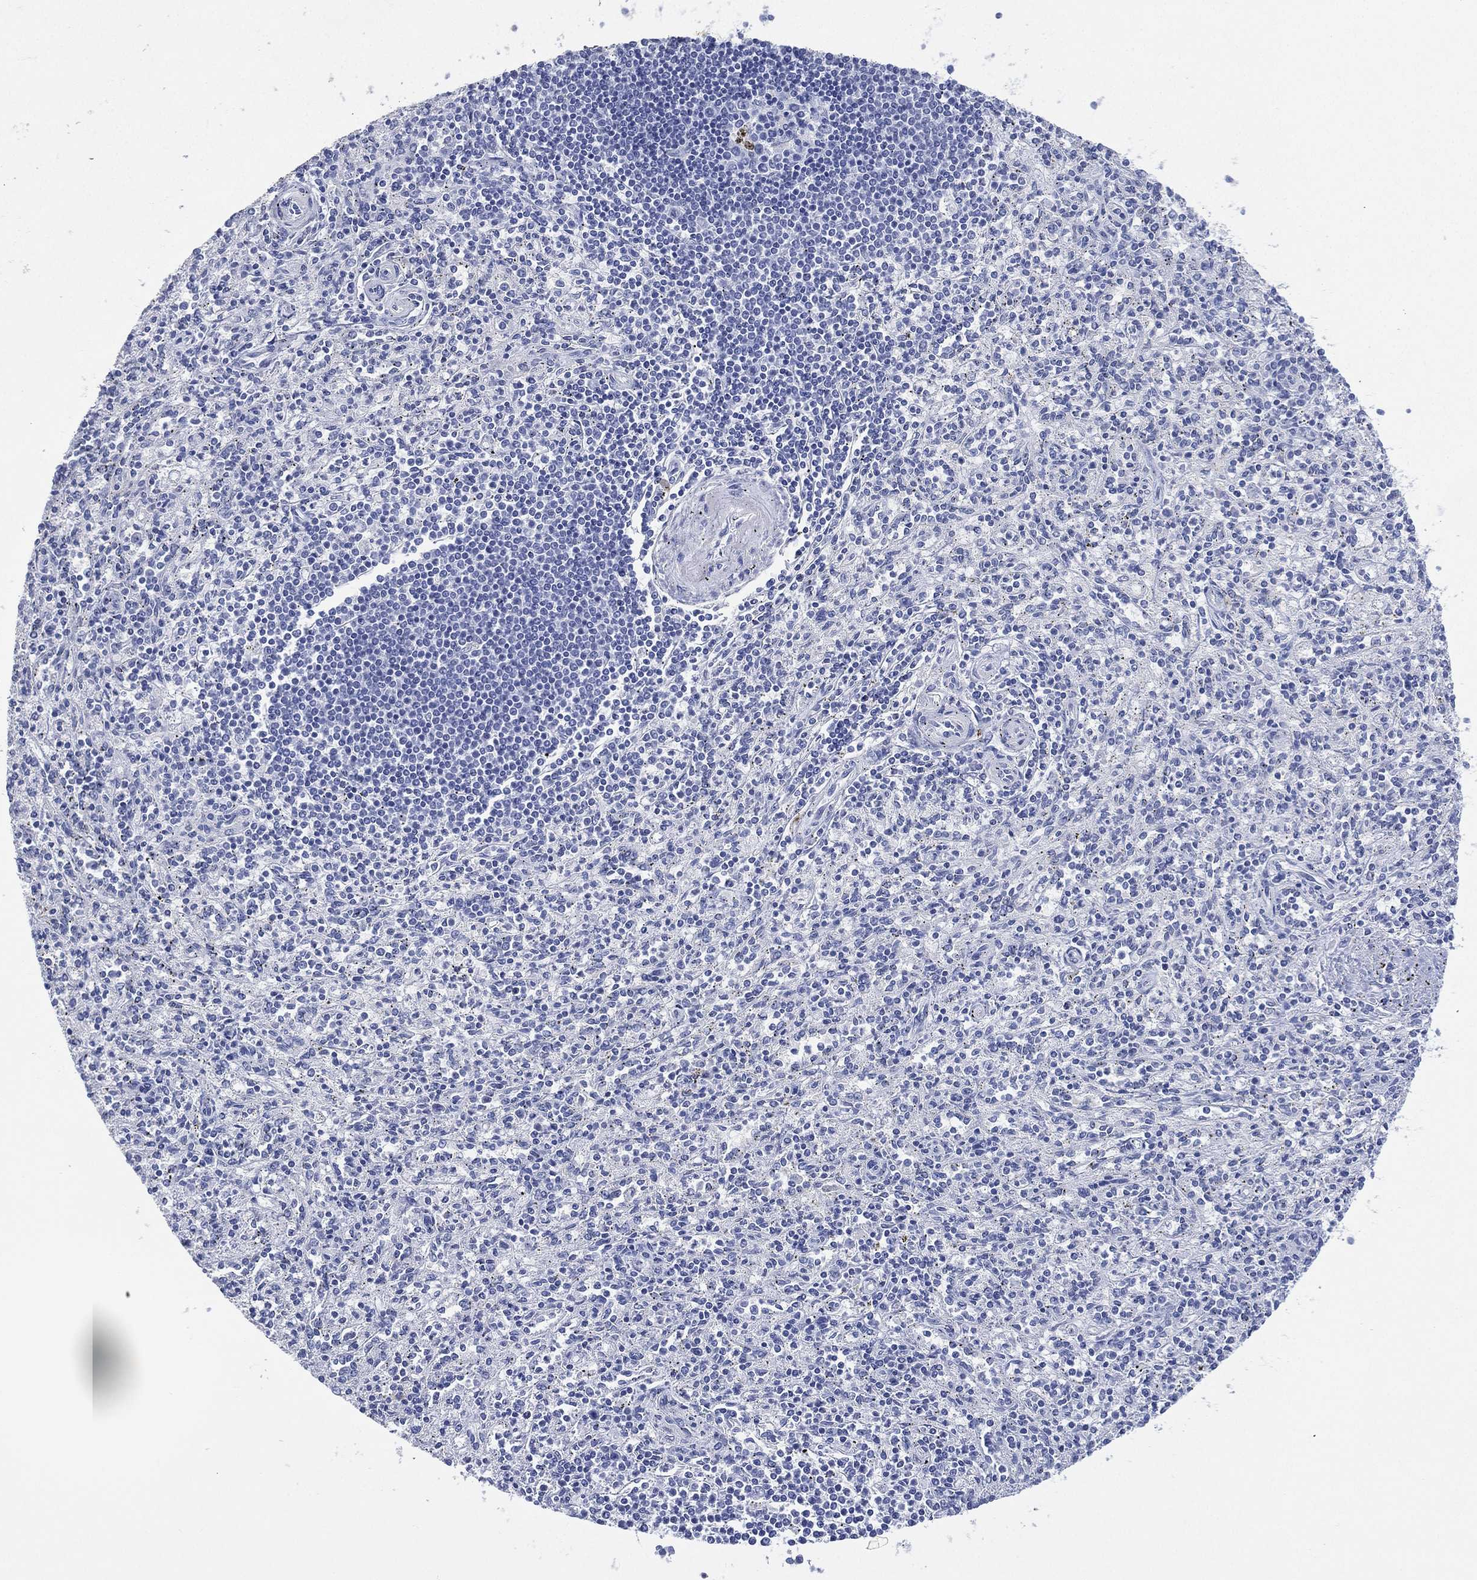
{"staining": {"intensity": "negative", "quantity": "none", "location": "none"}, "tissue": "spleen", "cell_type": "Cells in red pulp", "image_type": "normal", "snomed": [{"axis": "morphology", "description": "Normal tissue, NOS"}, {"axis": "topography", "description": "Spleen"}], "caption": "Cells in red pulp show no significant protein expression in benign spleen.", "gene": "FMO1", "patient": {"sex": "male", "age": 69}}